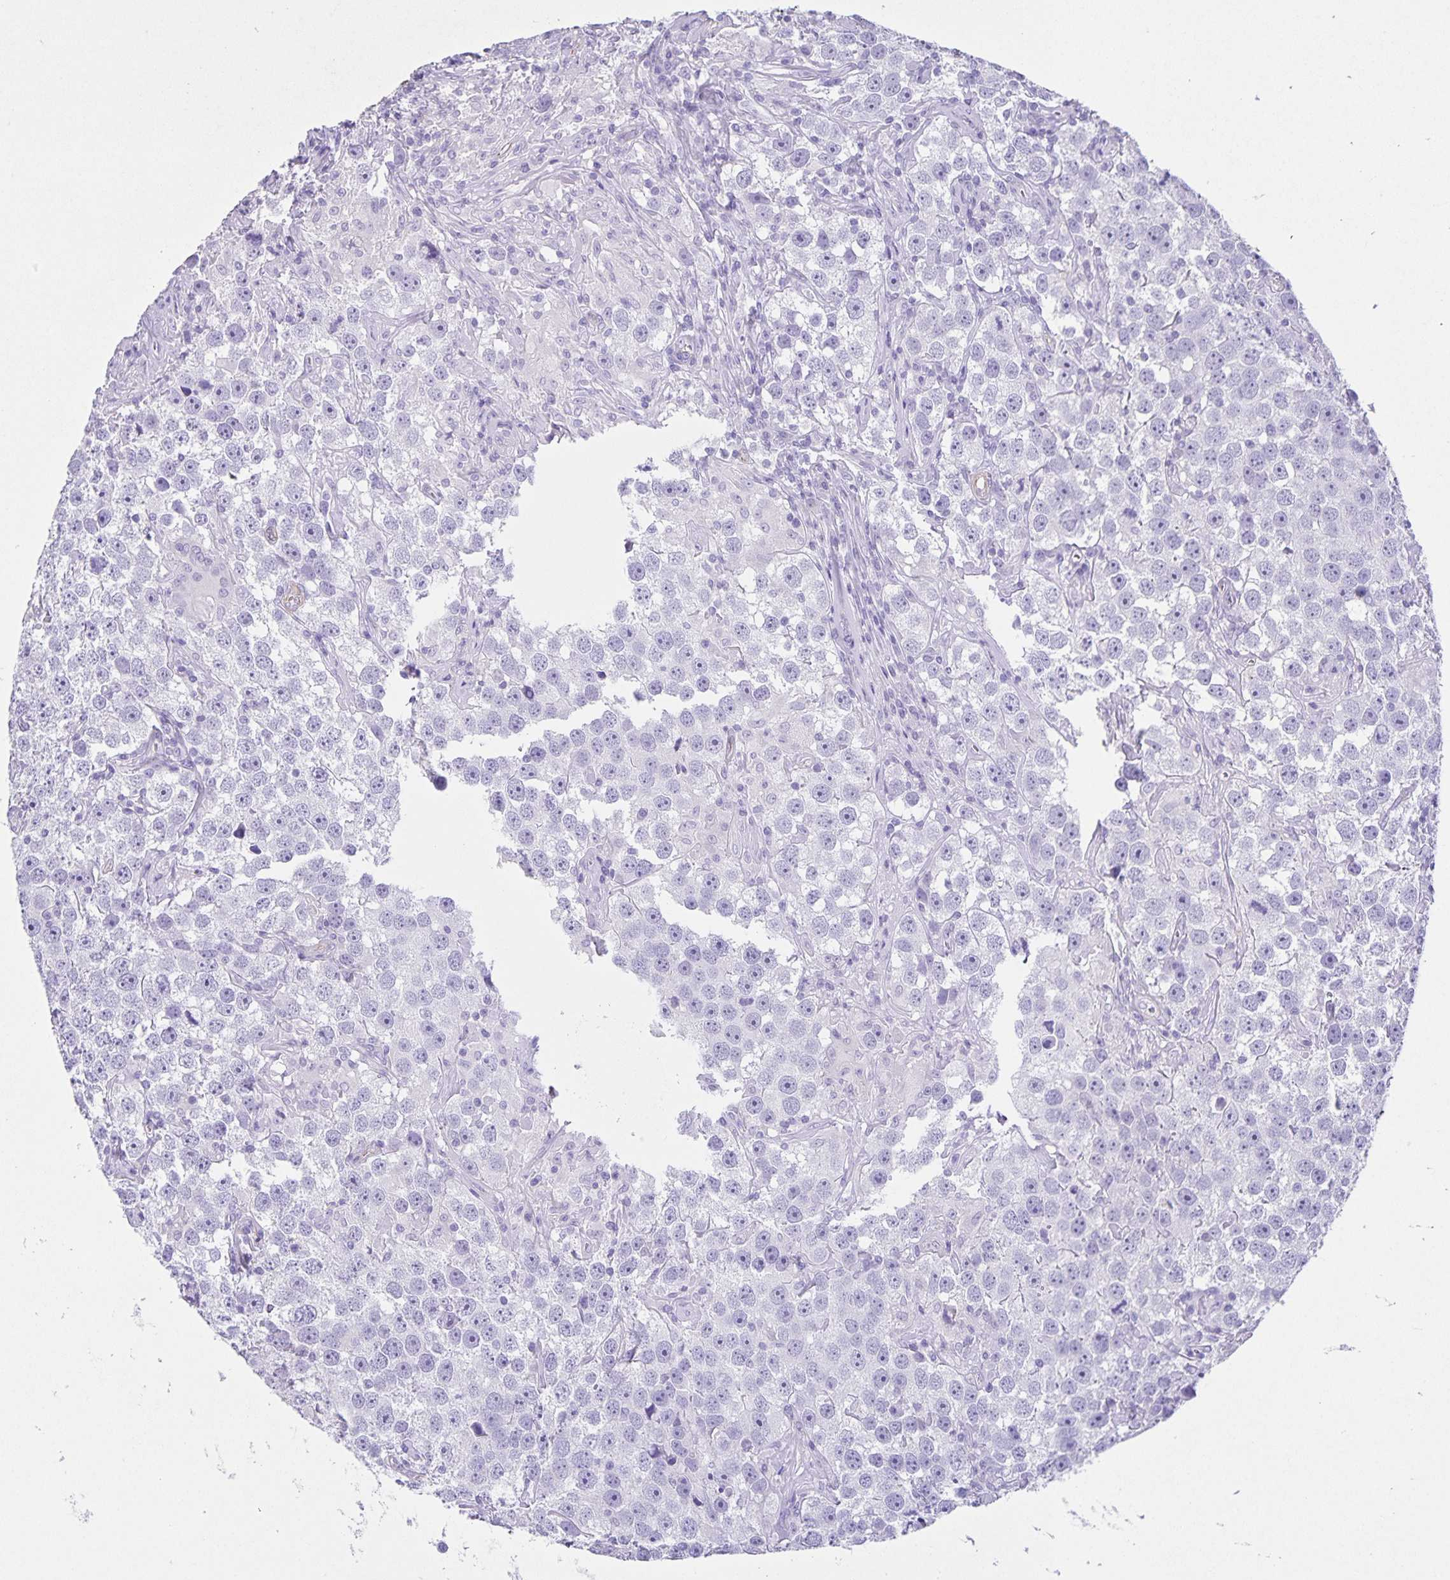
{"staining": {"intensity": "negative", "quantity": "none", "location": "none"}, "tissue": "testis cancer", "cell_type": "Tumor cells", "image_type": "cancer", "snomed": [{"axis": "morphology", "description": "Seminoma, NOS"}, {"axis": "topography", "description": "Testis"}], "caption": "Image shows no significant protein staining in tumor cells of seminoma (testis).", "gene": "UBQLN3", "patient": {"sex": "male", "age": 49}}